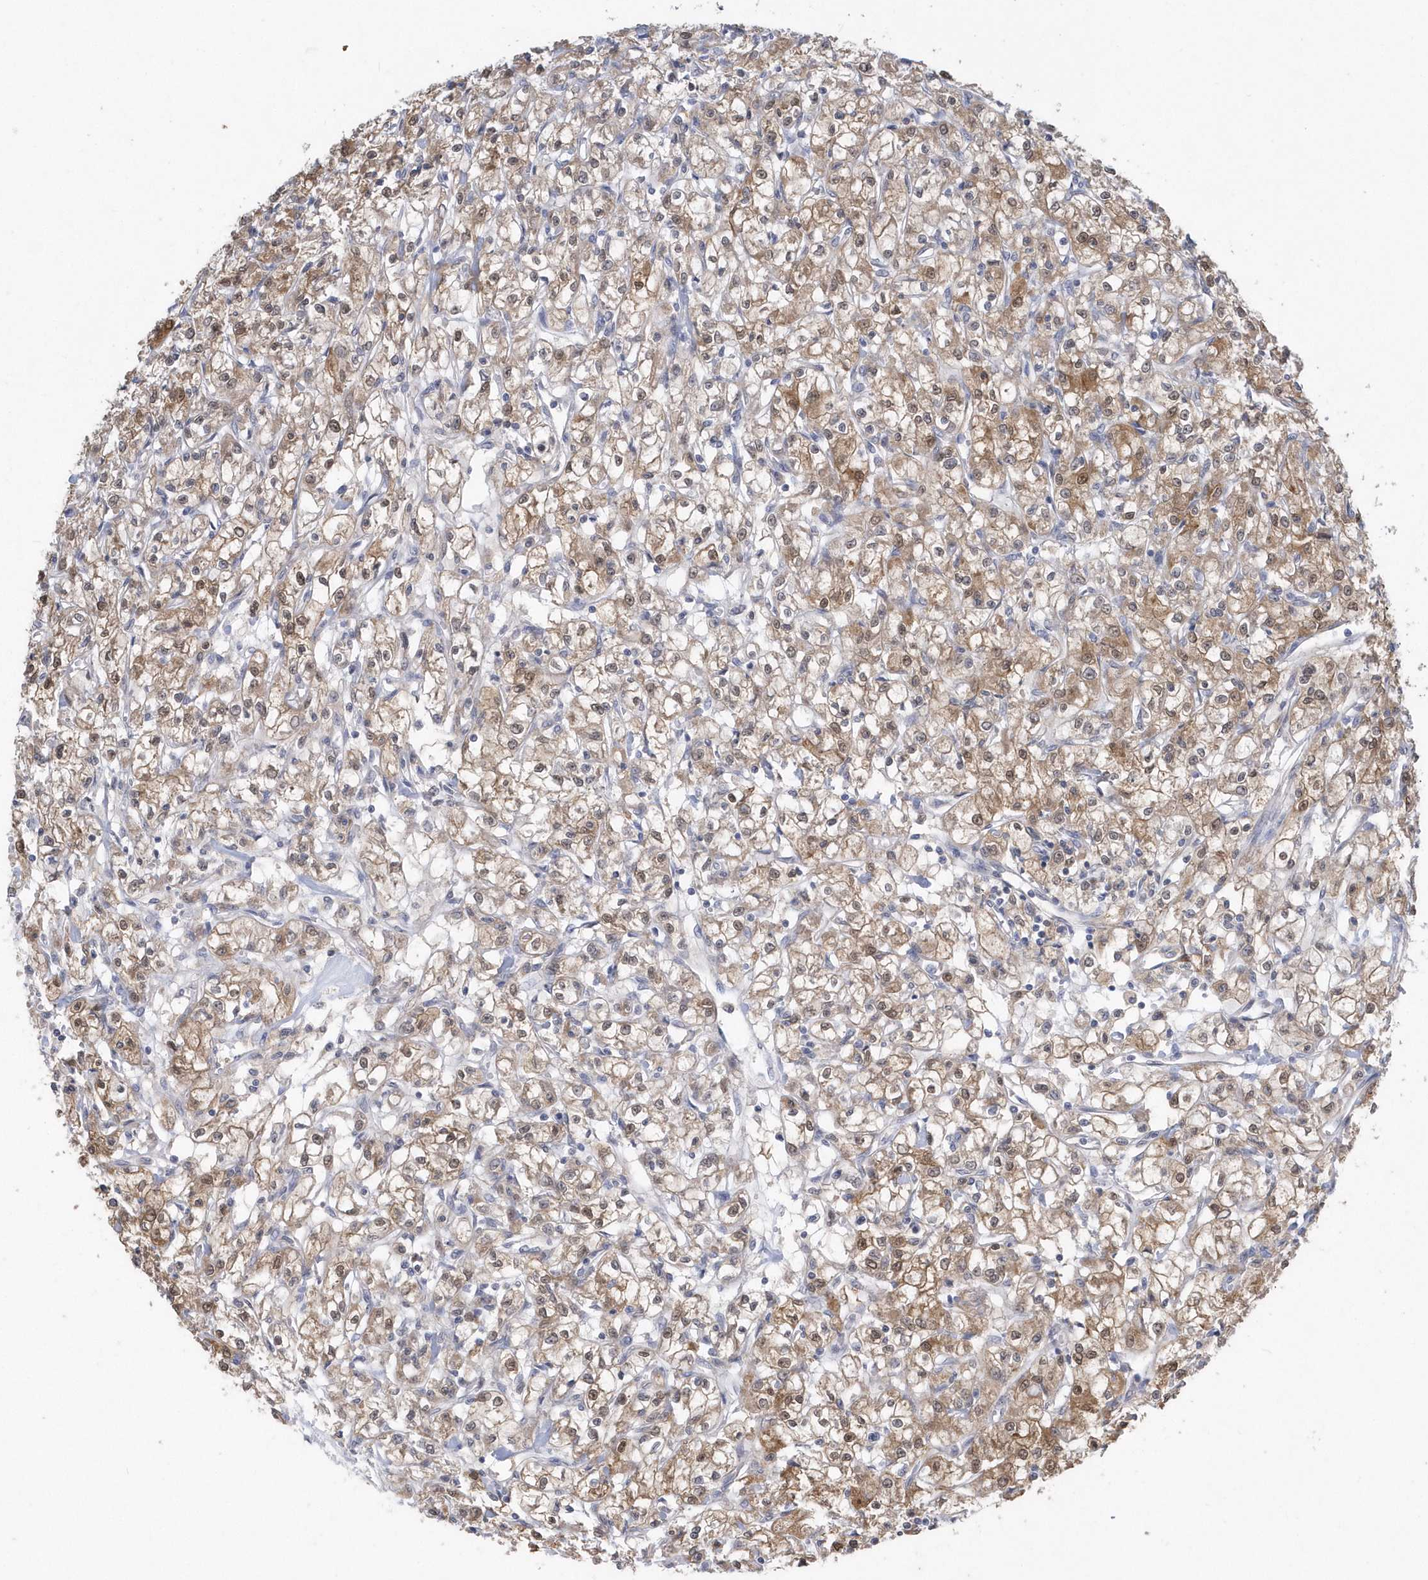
{"staining": {"intensity": "moderate", "quantity": ">75%", "location": "cytoplasmic/membranous,nuclear"}, "tissue": "renal cancer", "cell_type": "Tumor cells", "image_type": "cancer", "snomed": [{"axis": "morphology", "description": "Adenocarcinoma, NOS"}, {"axis": "topography", "description": "Kidney"}], "caption": "Immunohistochemical staining of human renal adenocarcinoma exhibits medium levels of moderate cytoplasmic/membranous and nuclear protein positivity in approximately >75% of tumor cells. (DAB (3,3'-diaminobenzidine) = brown stain, brightfield microscopy at high magnification).", "gene": "AKR7A2", "patient": {"sex": "female", "age": 59}}